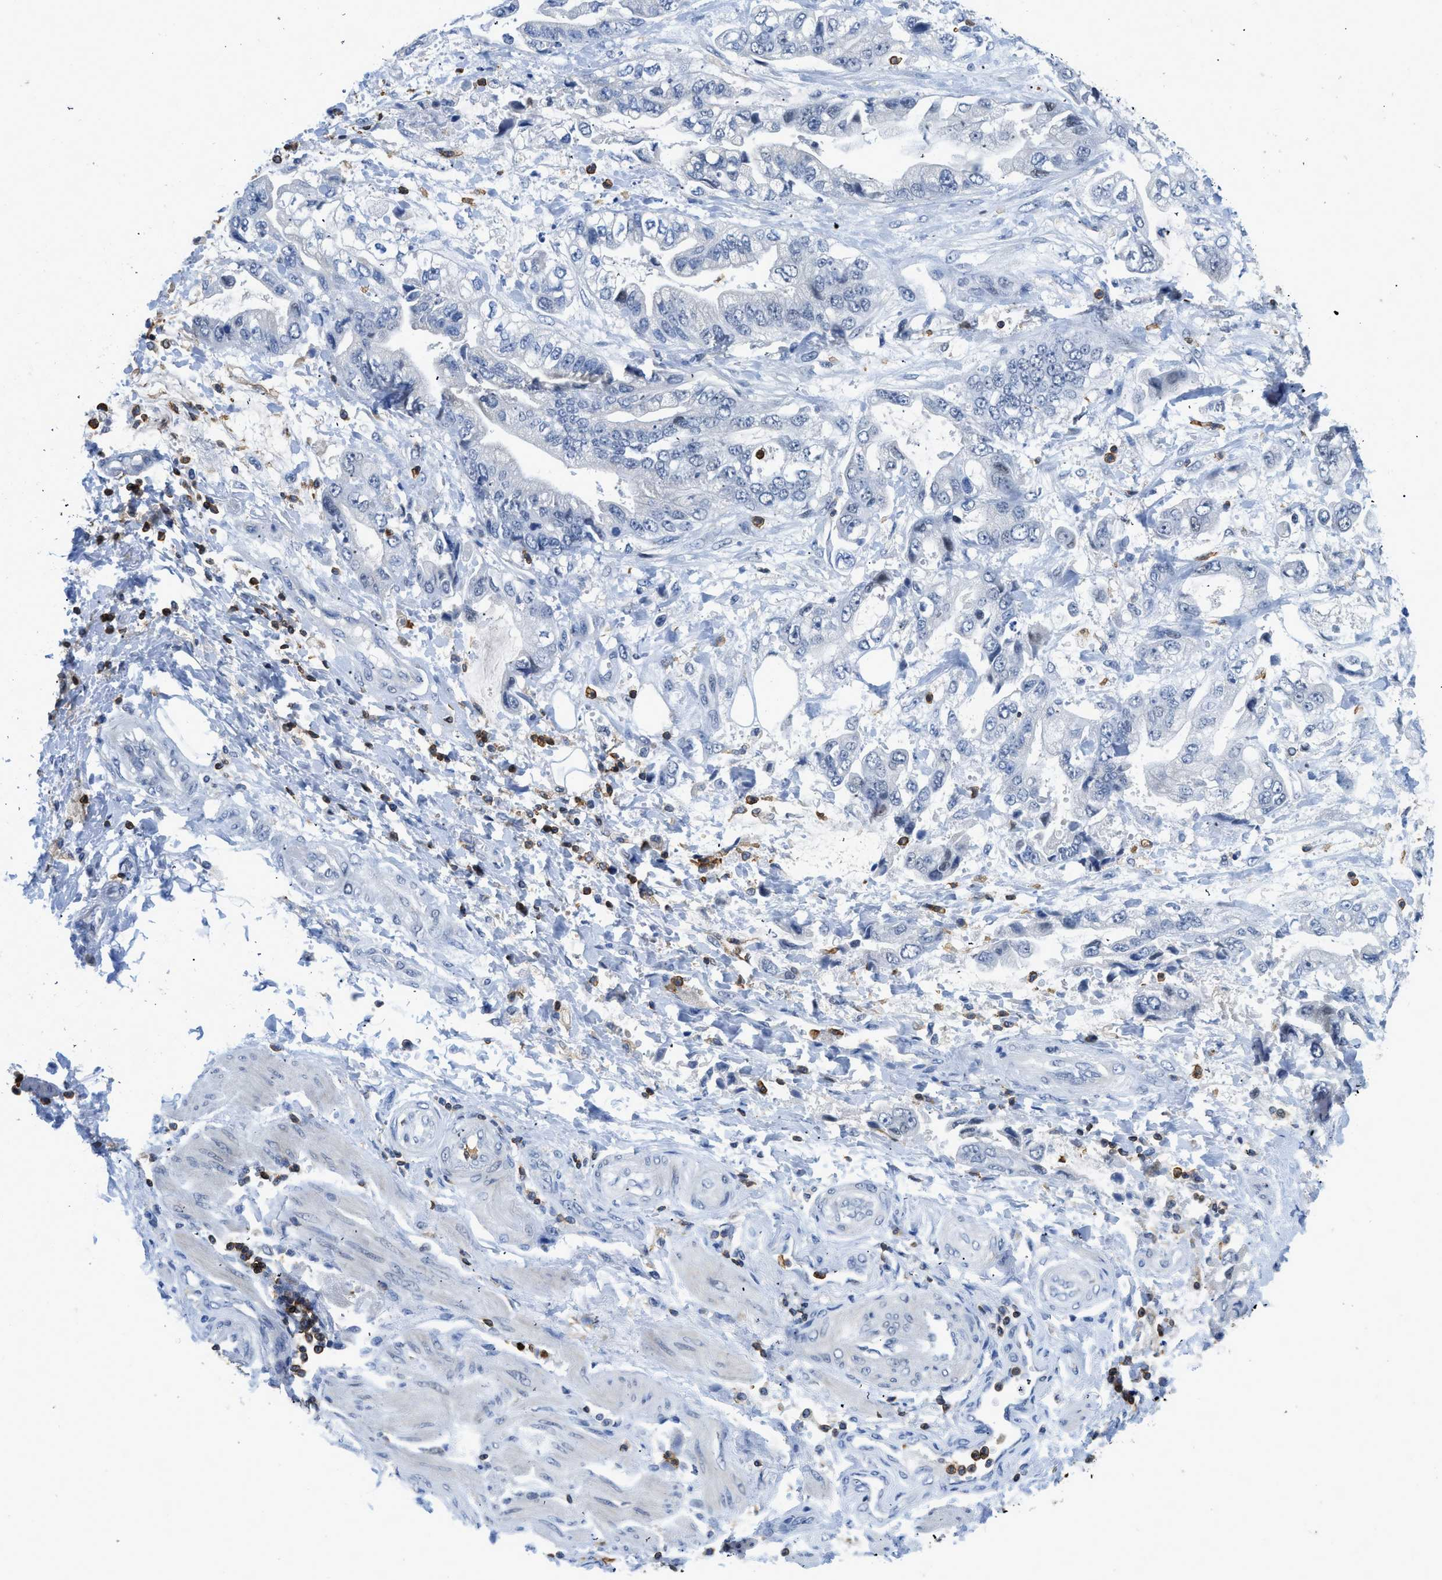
{"staining": {"intensity": "negative", "quantity": "none", "location": "none"}, "tissue": "stomach cancer", "cell_type": "Tumor cells", "image_type": "cancer", "snomed": [{"axis": "morphology", "description": "Normal tissue, NOS"}, {"axis": "morphology", "description": "Adenocarcinoma, NOS"}, {"axis": "topography", "description": "Stomach"}], "caption": "Tumor cells are negative for protein expression in human adenocarcinoma (stomach).", "gene": "FAM151A", "patient": {"sex": "male", "age": 62}}